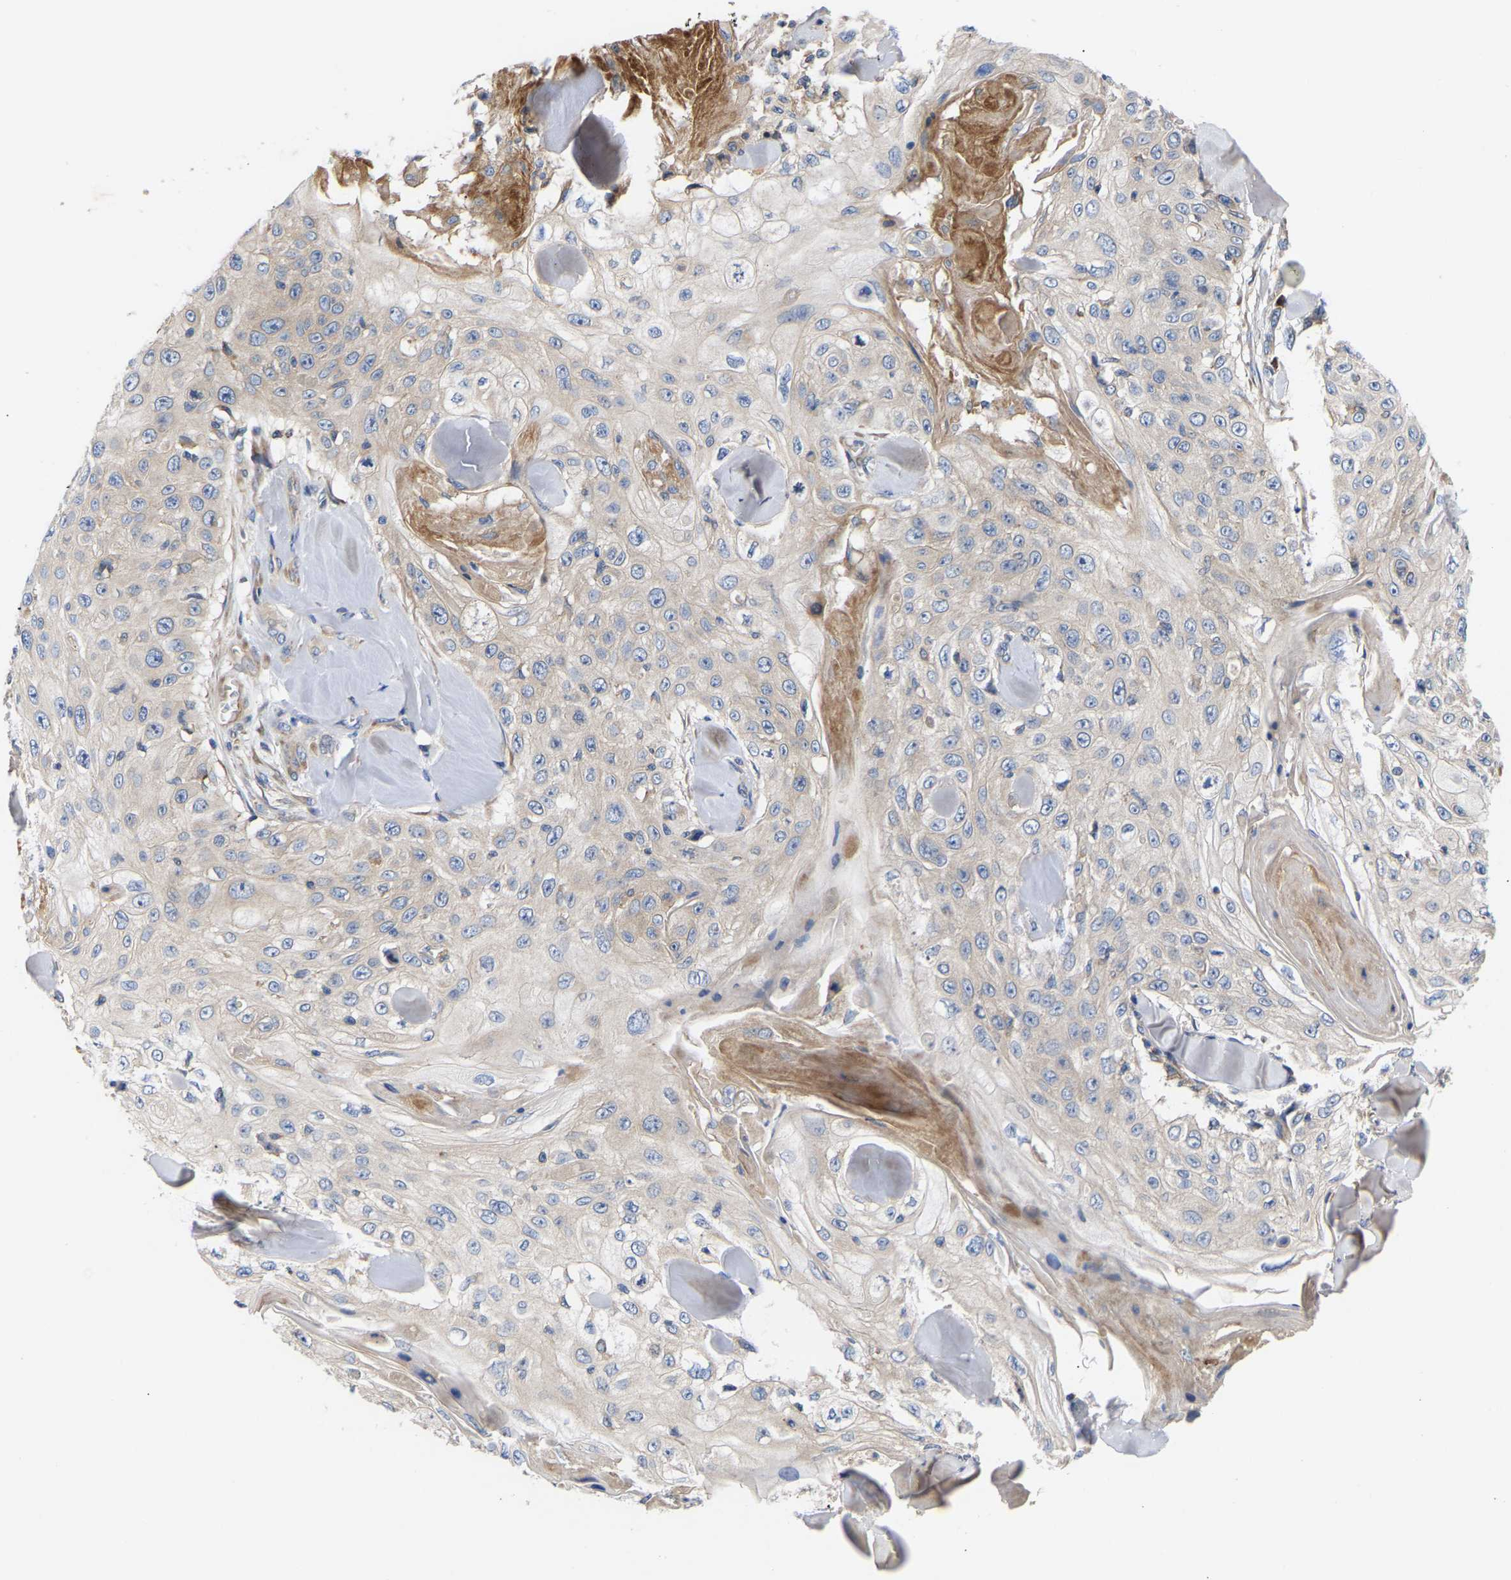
{"staining": {"intensity": "negative", "quantity": "none", "location": "none"}, "tissue": "skin cancer", "cell_type": "Tumor cells", "image_type": "cancer", "snomed": [{"axis": "morphology", "description": "Squamous cell carcinoma, NOS"}, {"axis": "topography", "description": "Skin"}], "caption": "IHC of human skin cancer (squamous cell carcinoma) exhibits no staining in tumor cells.", "gene": "AIMP2", "patient": {"sex": "male", "age": 86}}